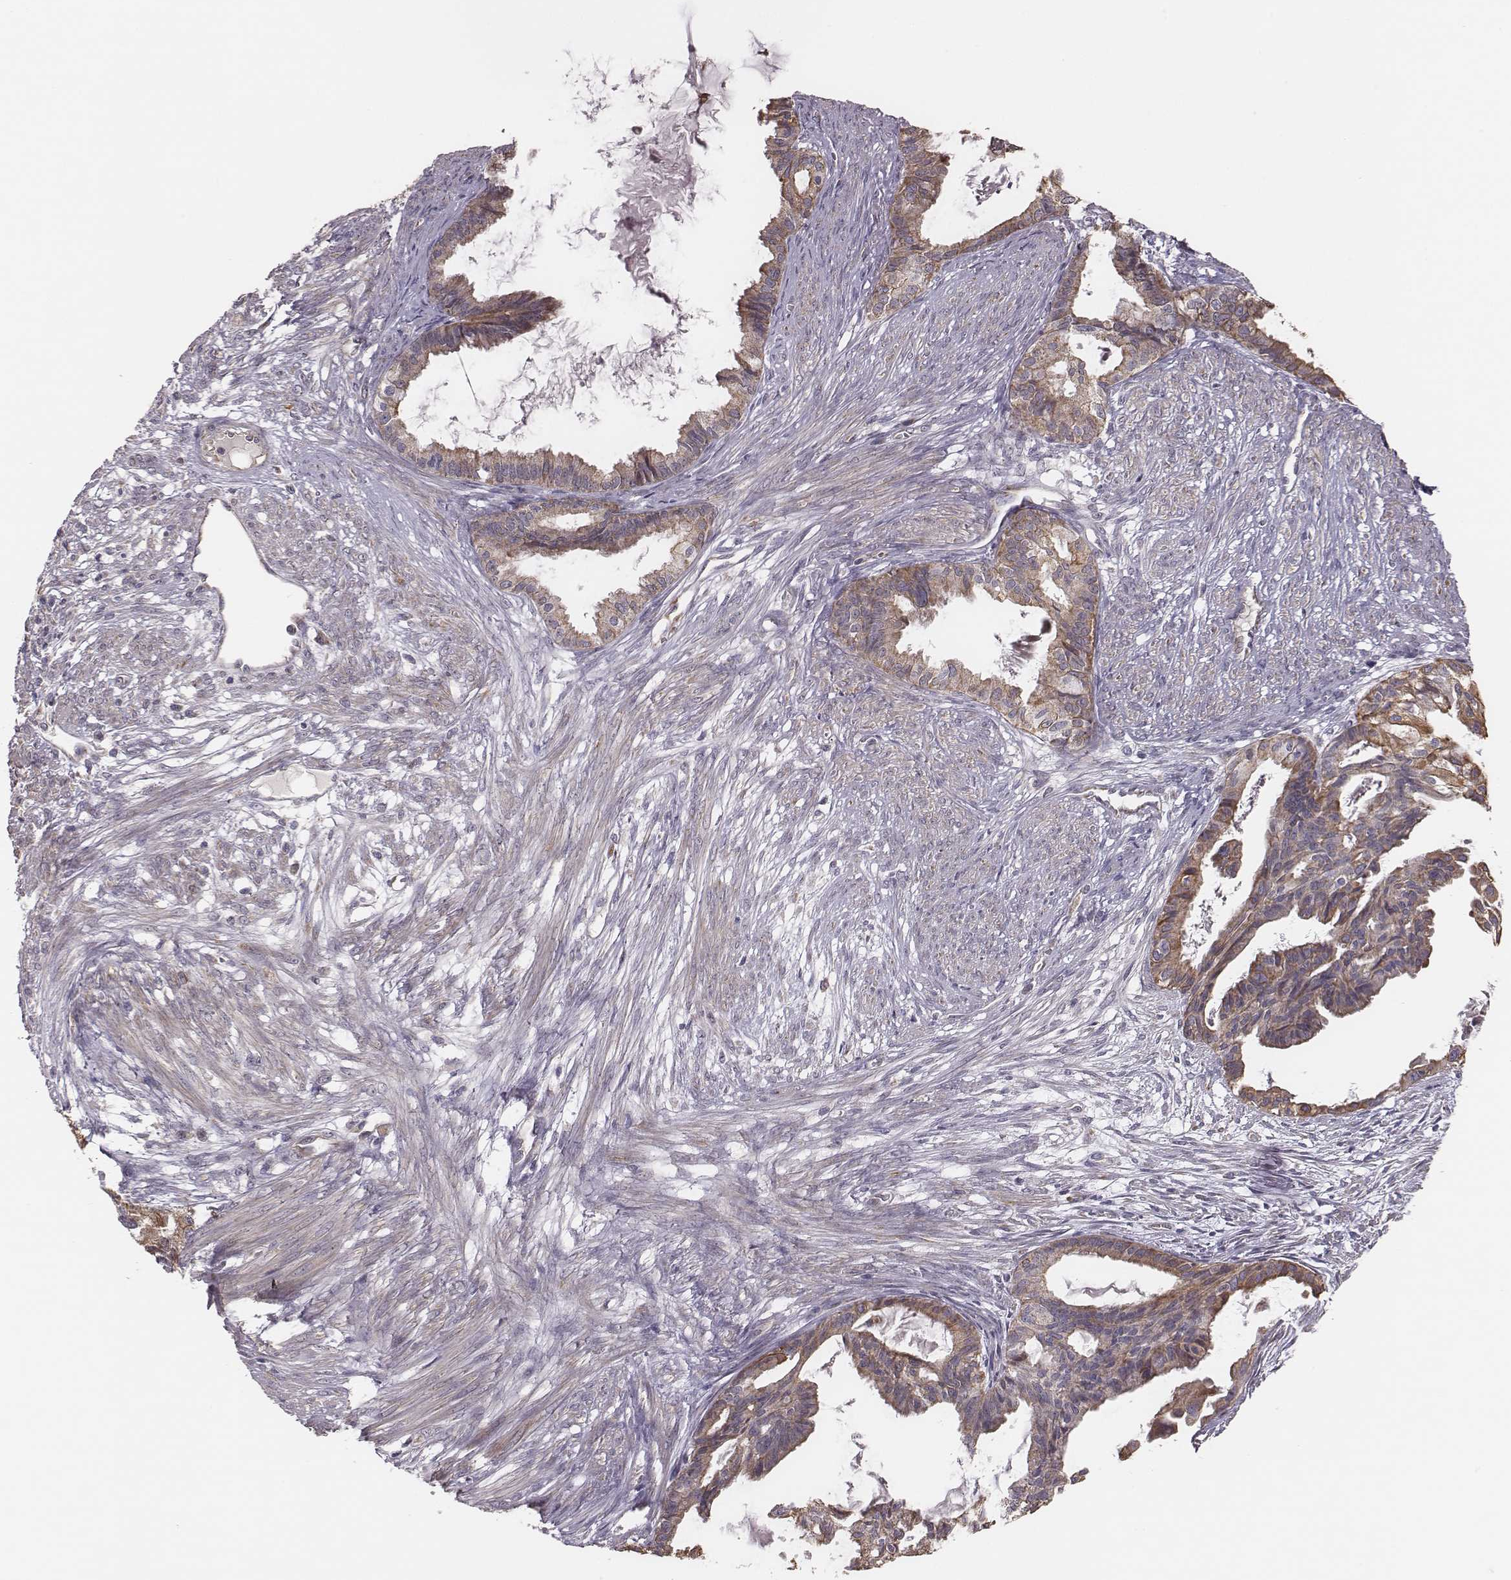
{"staining": {"intensity": "weak", "quantity": ">75%", "location": "cytoplasmic/membranous"}, "tissue": "endometrial cancer", "cell_type": "Tumor cells", "image_type": "cancer", "snomed": [{"axis": "morphology", "description": "Adenocarcinoma, NOS"}, {"axis": "topography", "description": "Endometrium"}], "caption": "This image reveals adenocarcinoma (endometrial) stained with immunohistochemistry to label a protein in brown. The cytoplasmic/membranous of tumor cells show weak positivity for the protein. Nuclei are counter-stained blue.", "gene": "HAVCR1", "patient": {"sex": "female", "age": 86}}